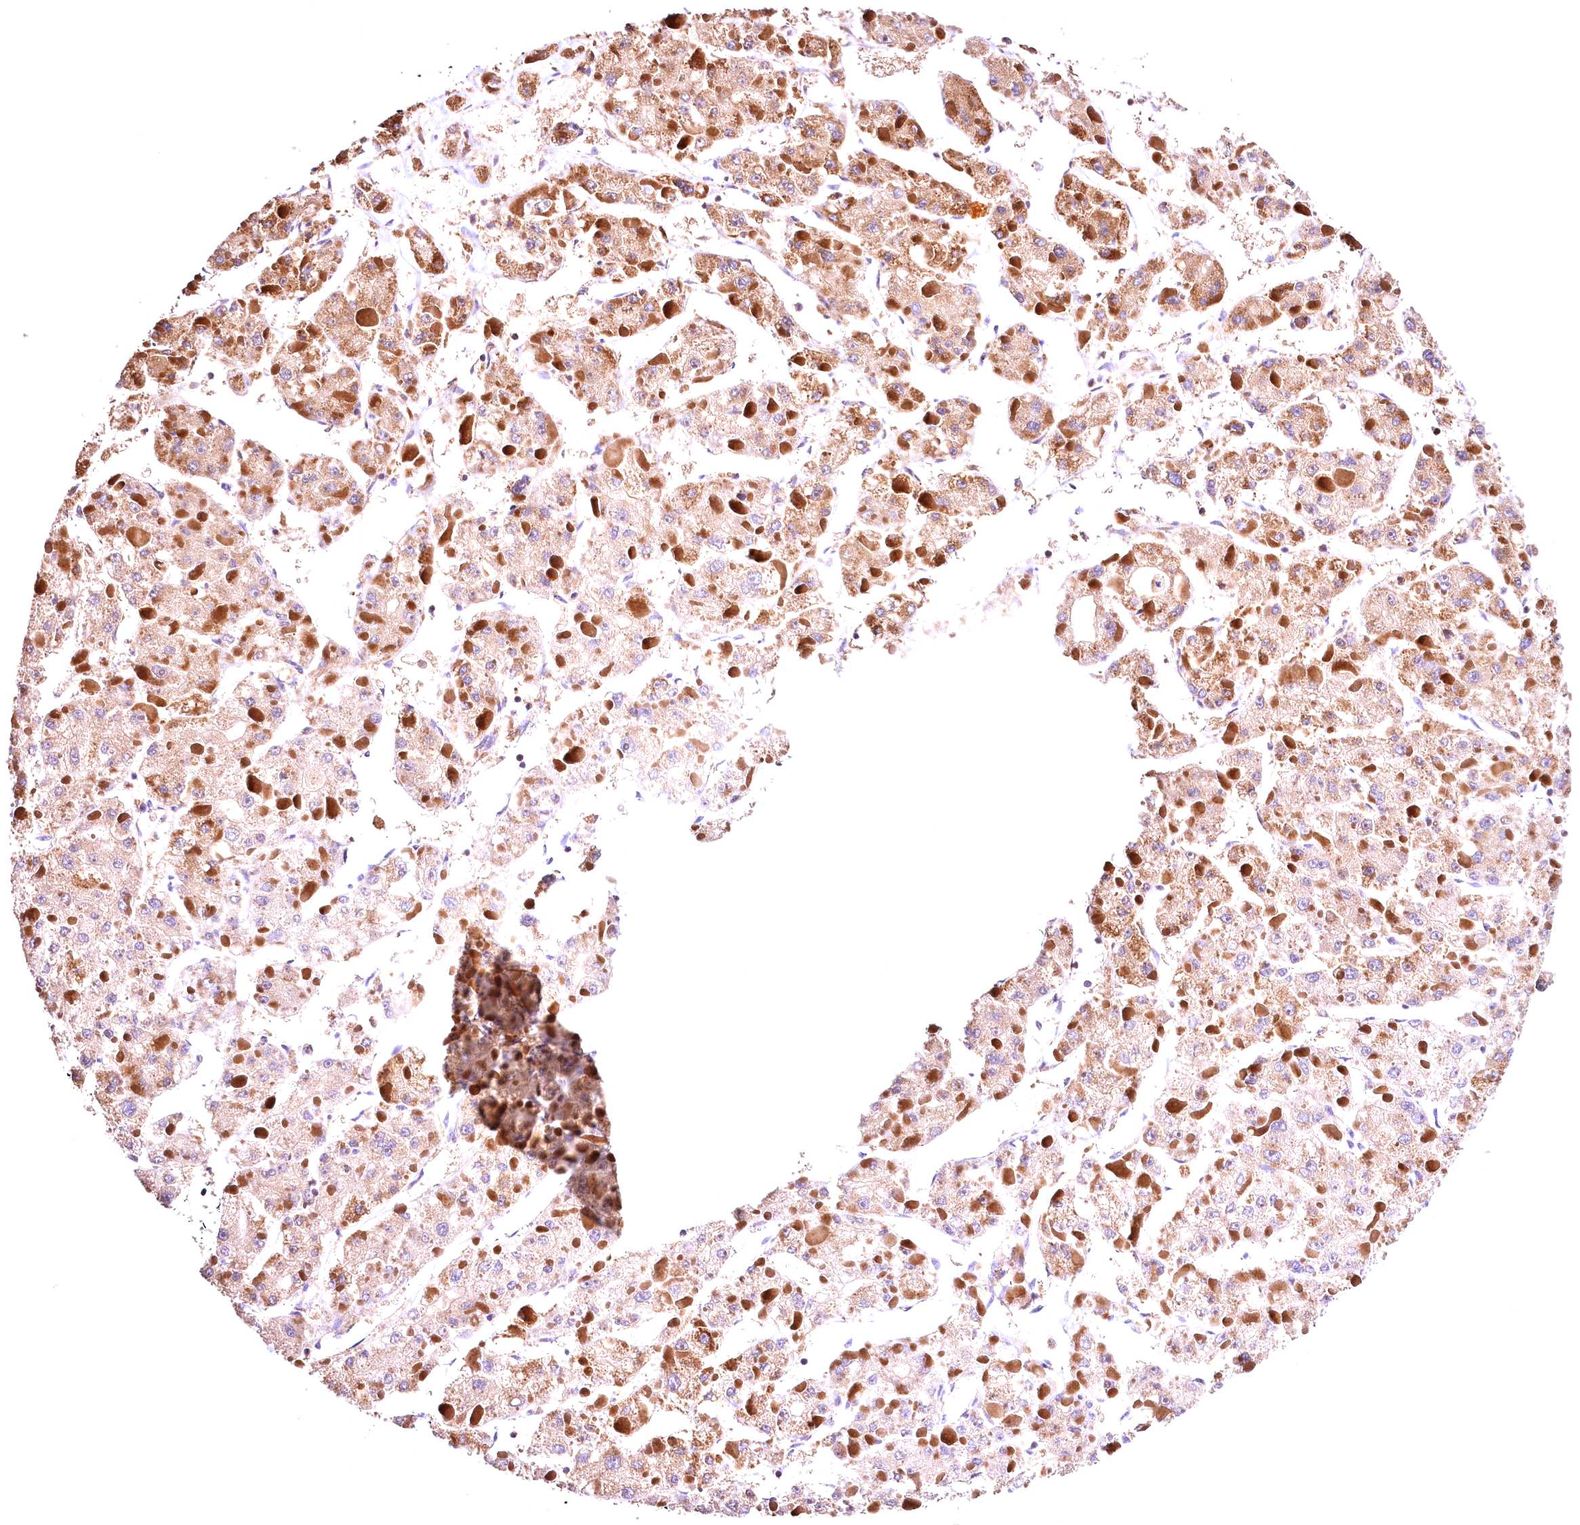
{"staining": {"intensity": "weak", "quantity": "25%-75%", "location": "cytoplasmic/membranous"}, "tissue": "liver cancer", "cell_type": "Tumor cells", "image_type": "cancer", "snomed": [{"axis": "morphology", "description": "Carcinoma, Hepatocellular, NOS"}, {"axis": "topography", "description": "Liver"}], "caption": "Protein staining displays weak cytoplasmic/membranous expression in approximately 25%-75% of tumor cells in liver cancer.", "gene": "KPTN", "patient": {"sex": "female", "age": 73}}